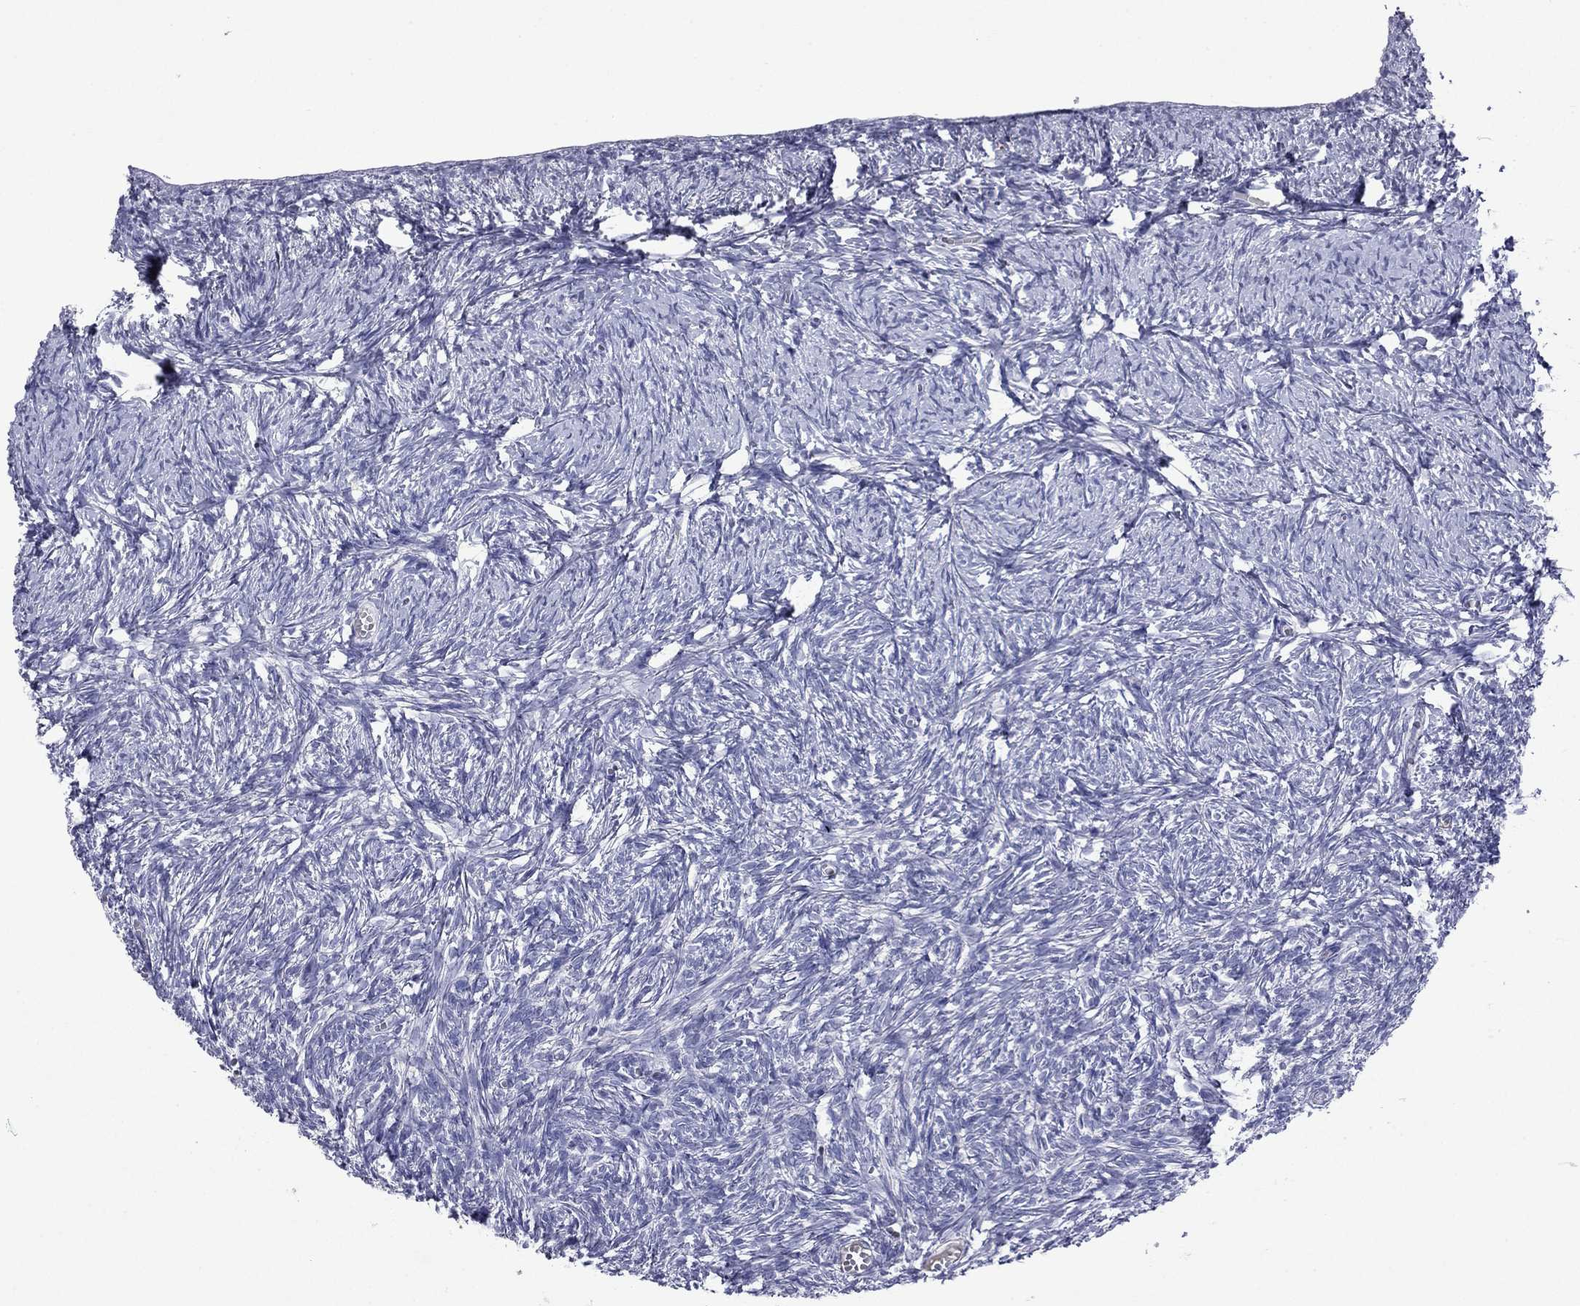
{"staining": {"intensity": "negative", "quantity": "none", "location": "none"}, "tissue": "ovary", "cell_type": "Ovarian stroma cells", "image_type": "normal", "snomed": [{"axis": "morphology", "description": "Normal tissue, NOS"}, {"axis": "topography", "description": "Ovary"}], "caption": "IHC image of unremarkable ovary stained for a protein (brown), which exhibits no staining in ovarian stroma cells. The staining was performed using DAB to visualize the protein expression in brown, while the nuclei were stained in blue with hematoxylin (Magnification: 20x).", "gene": "CFAP119", "patient": {"sex": "female", "age": 43}}